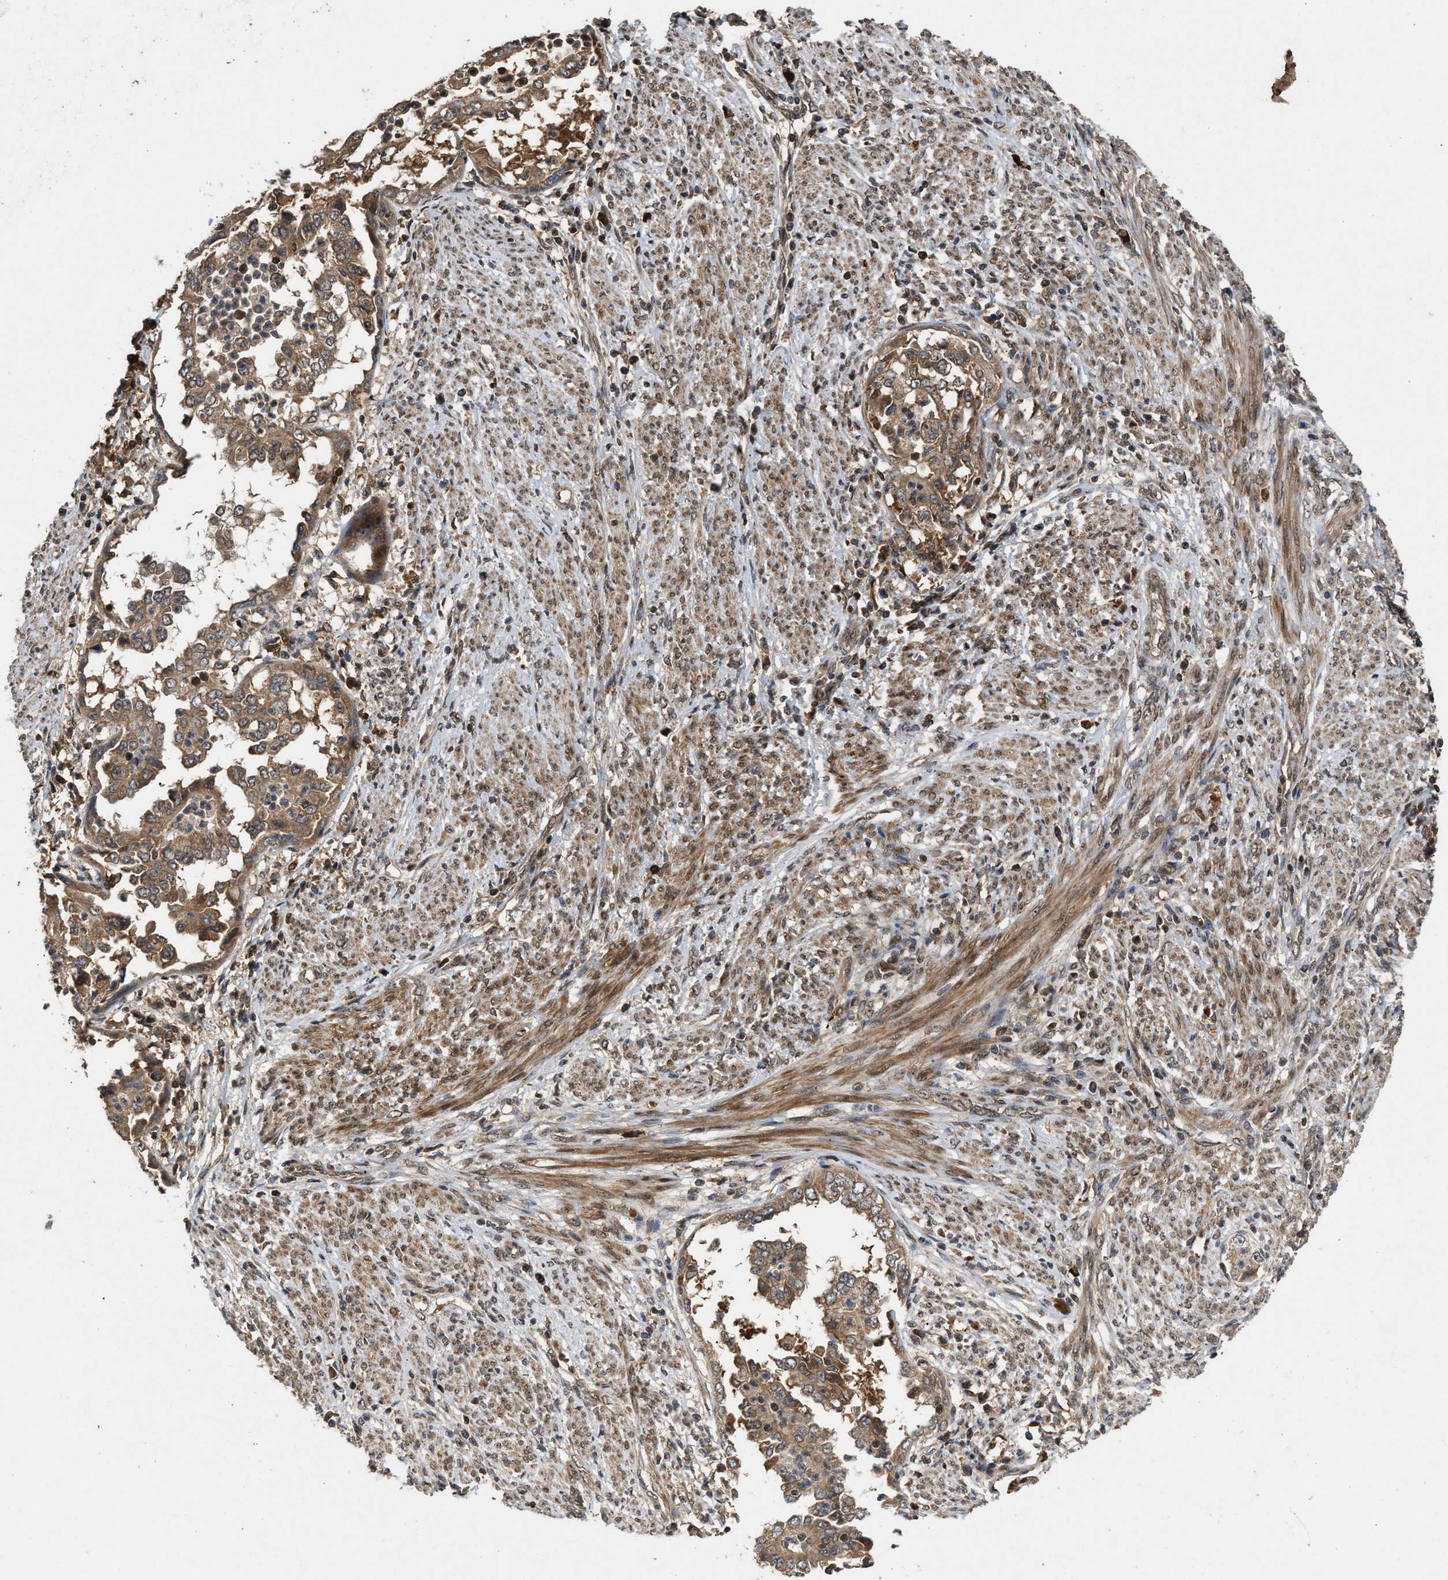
{"staining": {"intensity": "moderate", "quantity": ">75%", "location": "cytoplasmic/membranous"}, "tissue": "endometrial cancer", "cell_type": "Tumor cells", "image_type": "cancer", "snomed": [{"axis": "morphology", "description": "Adenocarcinoma, NOS"}, {"axis": "topography", "description": "Endometrium"}], "caption": "Immunohistochemical staining of human endometrial cancer (adenocarcinoma) shows medium levels of moderate cytoplasmic/membranous protein staining in about >75% of tumor cells. (IHC, brightfield microscopy, high magnification).", "gene": "RUSC2", "patient": {"sex": "female", "age": 85}}